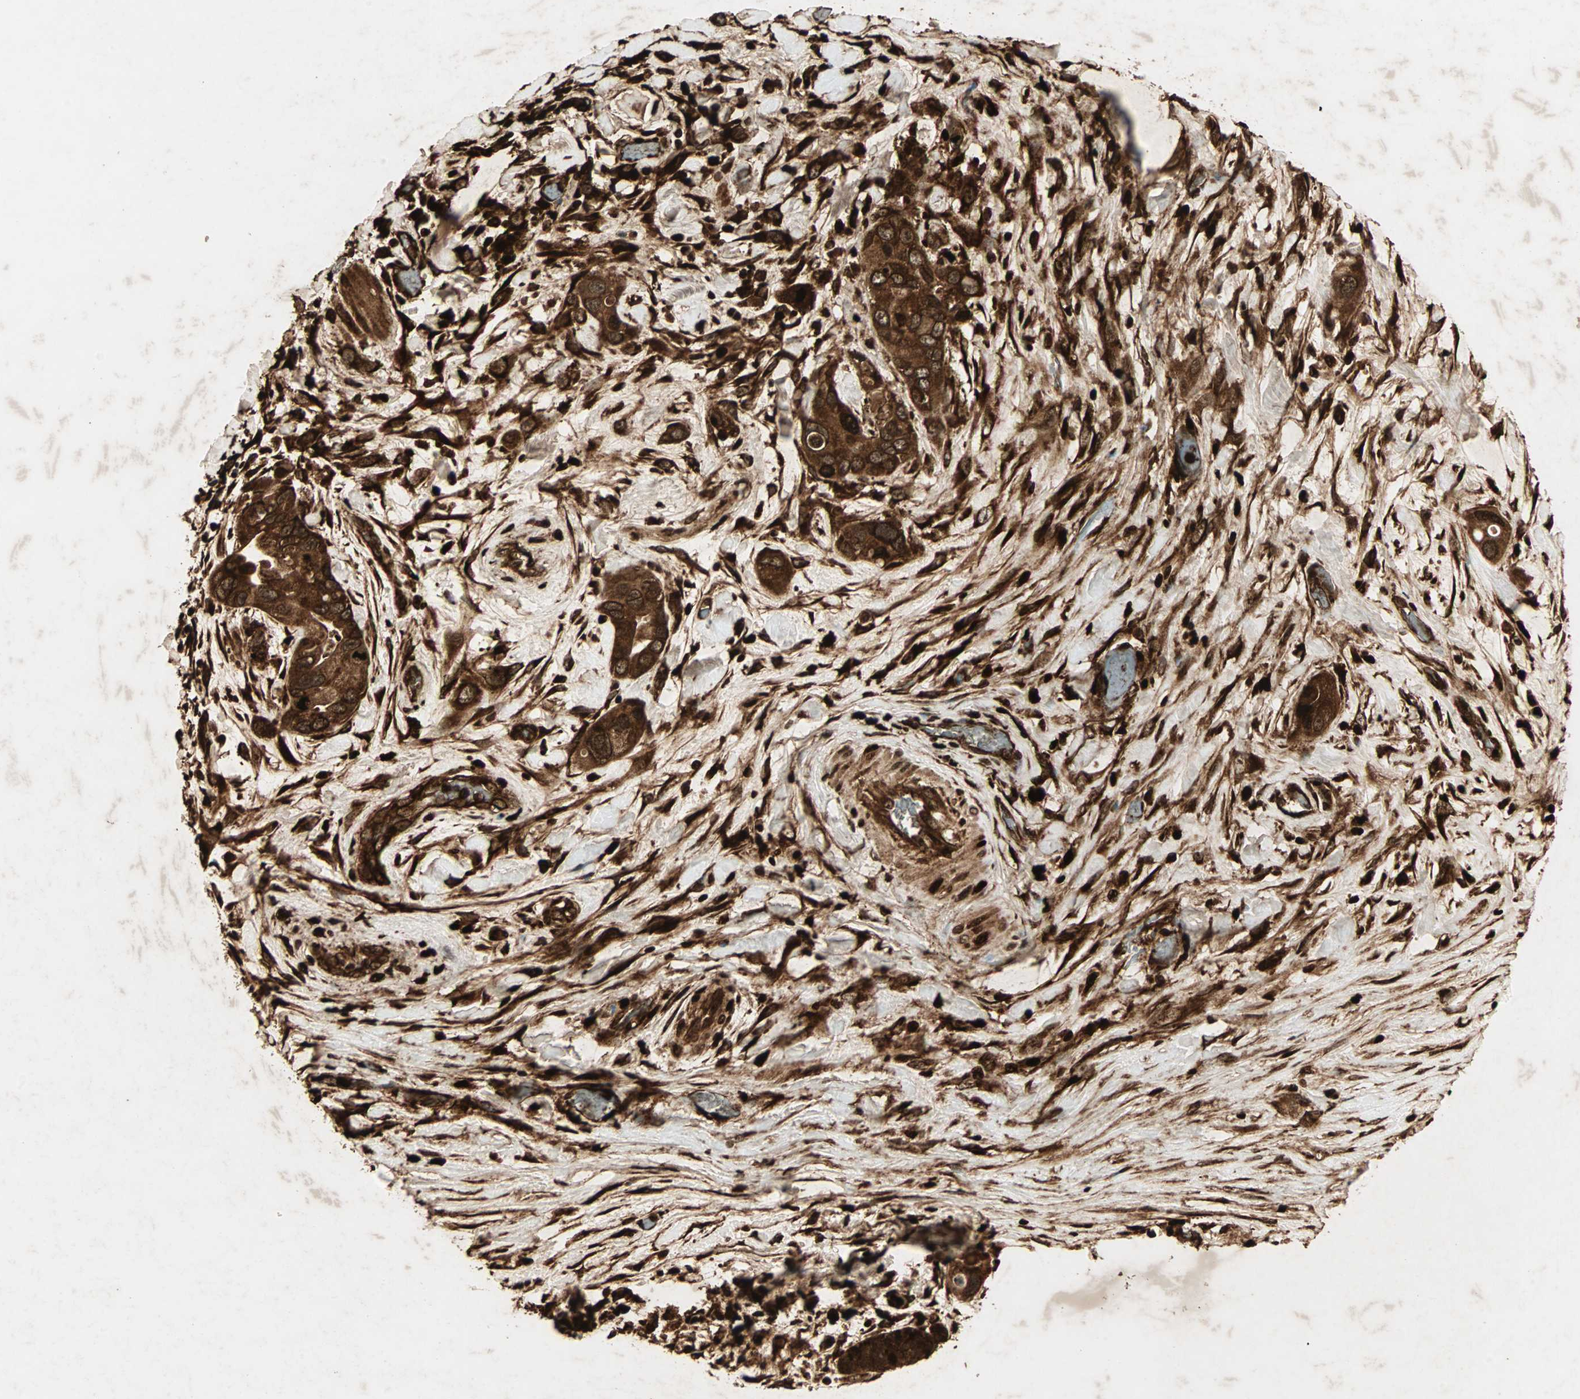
{"staining": {"intensity": "strong", "quantity": ">75%", "location": "cytoplasmic/membranous,nuclear"}, "tissue": "pancreatic cancer", "cell_type": "Tumor cells", "image_type": "cancer", "snomed": [{"axis": "morphology", "description": "Adenocarcinoma, NOS"}, {"axis": "topography", "description": "Pancreas"}], "caption": "Protein expression analysis of pancreatic cancer (adenocarcinoma) demonstrates strong cytoplasmic/membranous and nuclear positivity in about >75% of tumor cells.", "gene": "RFFL", "patient": {"sex": "female", "age": 77}}